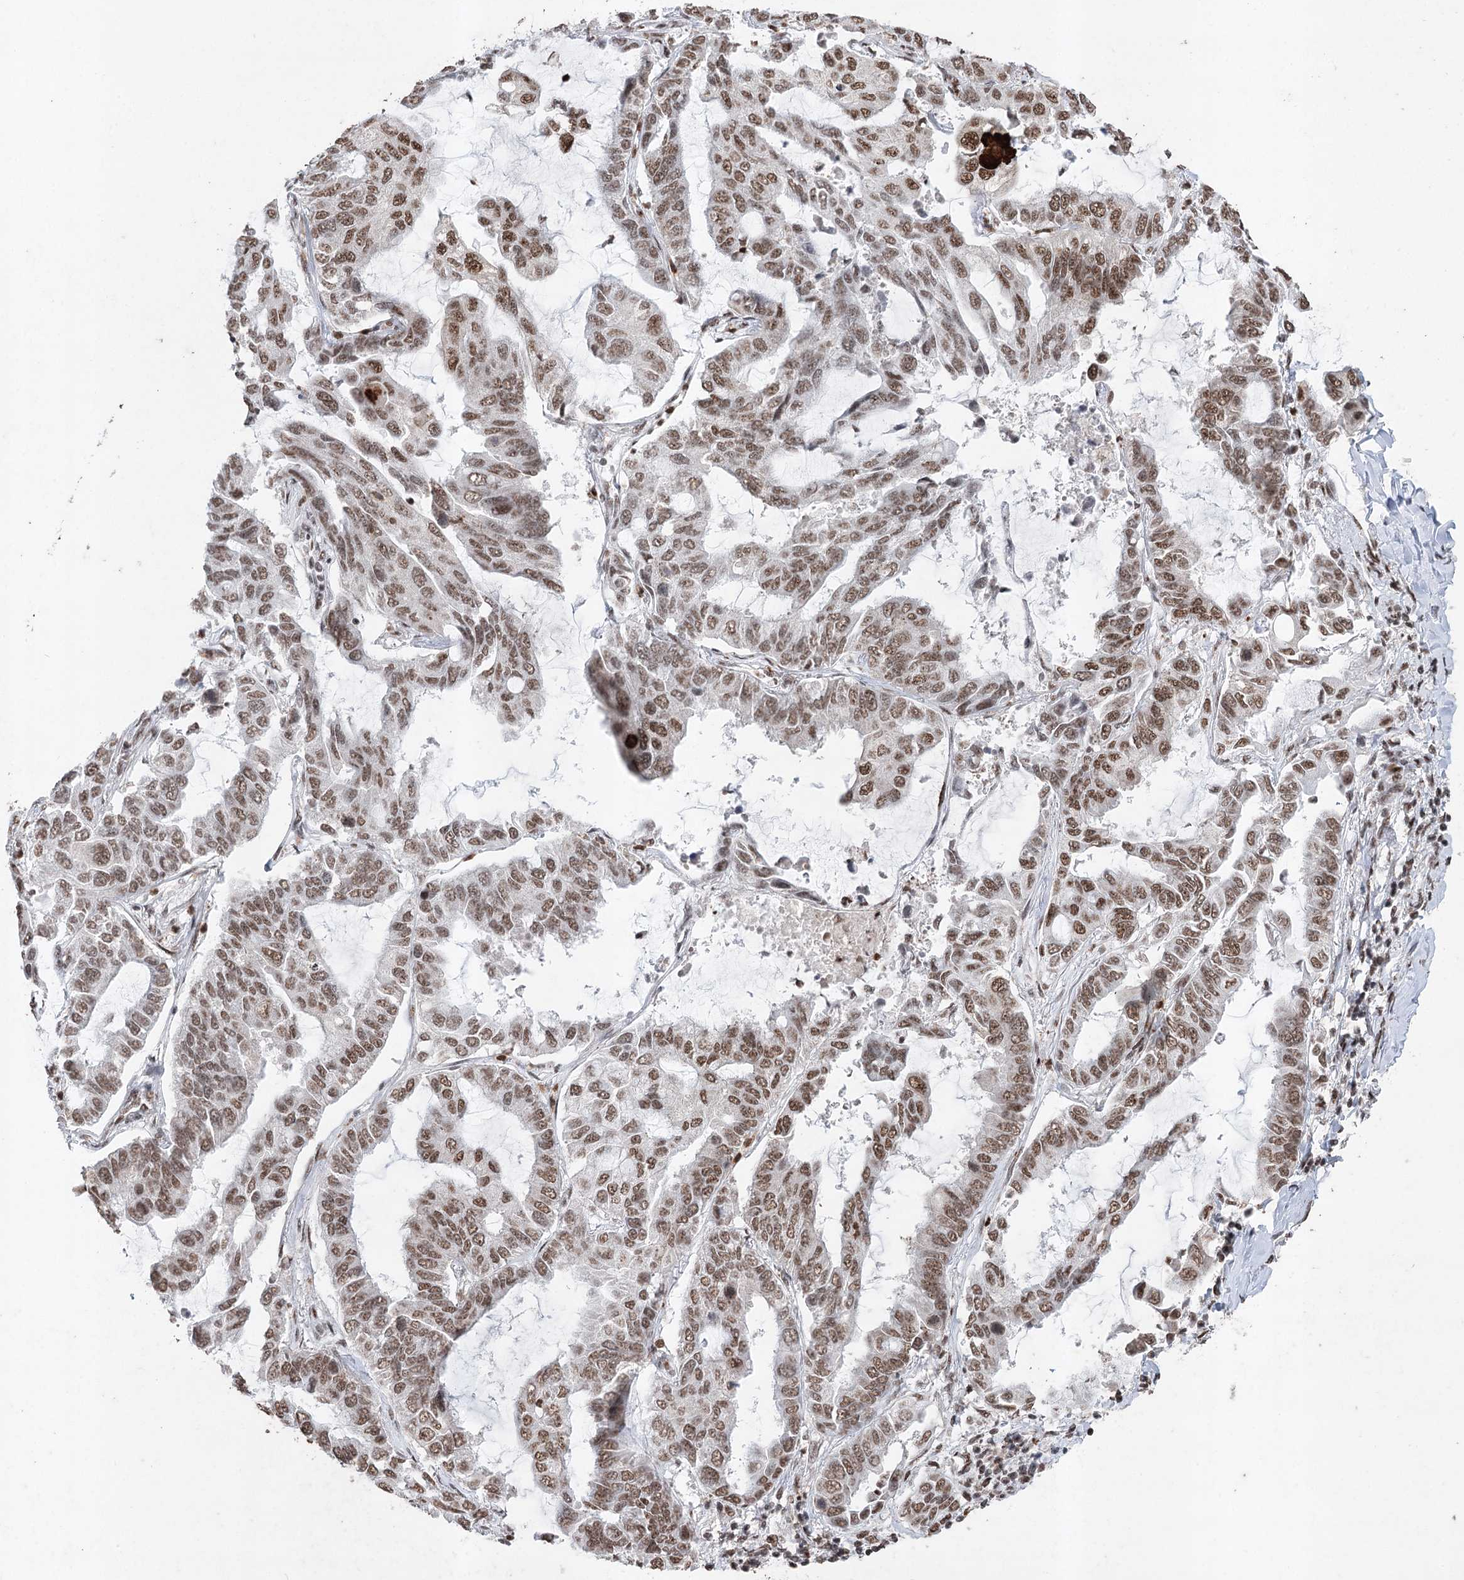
{"staining": {"intensity": "moderate", "quantity": ">75%", "location": "nuclear"}, "tissue": "lung cancer", "cell_type": "Tumor cells", "image_type": "cancer", "snomed": [{"axis": "morphology", "description": "Adenocarcinoma, NOS"}, {"axis": "topography", "description": "Lung"}], "caption": "Lung cancer stained for a protein (brown) reveals moderate nuclear positive positivity in approximately >75% of tumor cells.", "gene": "PDCD4", "patient": {"sex": "male", "age": 64}}